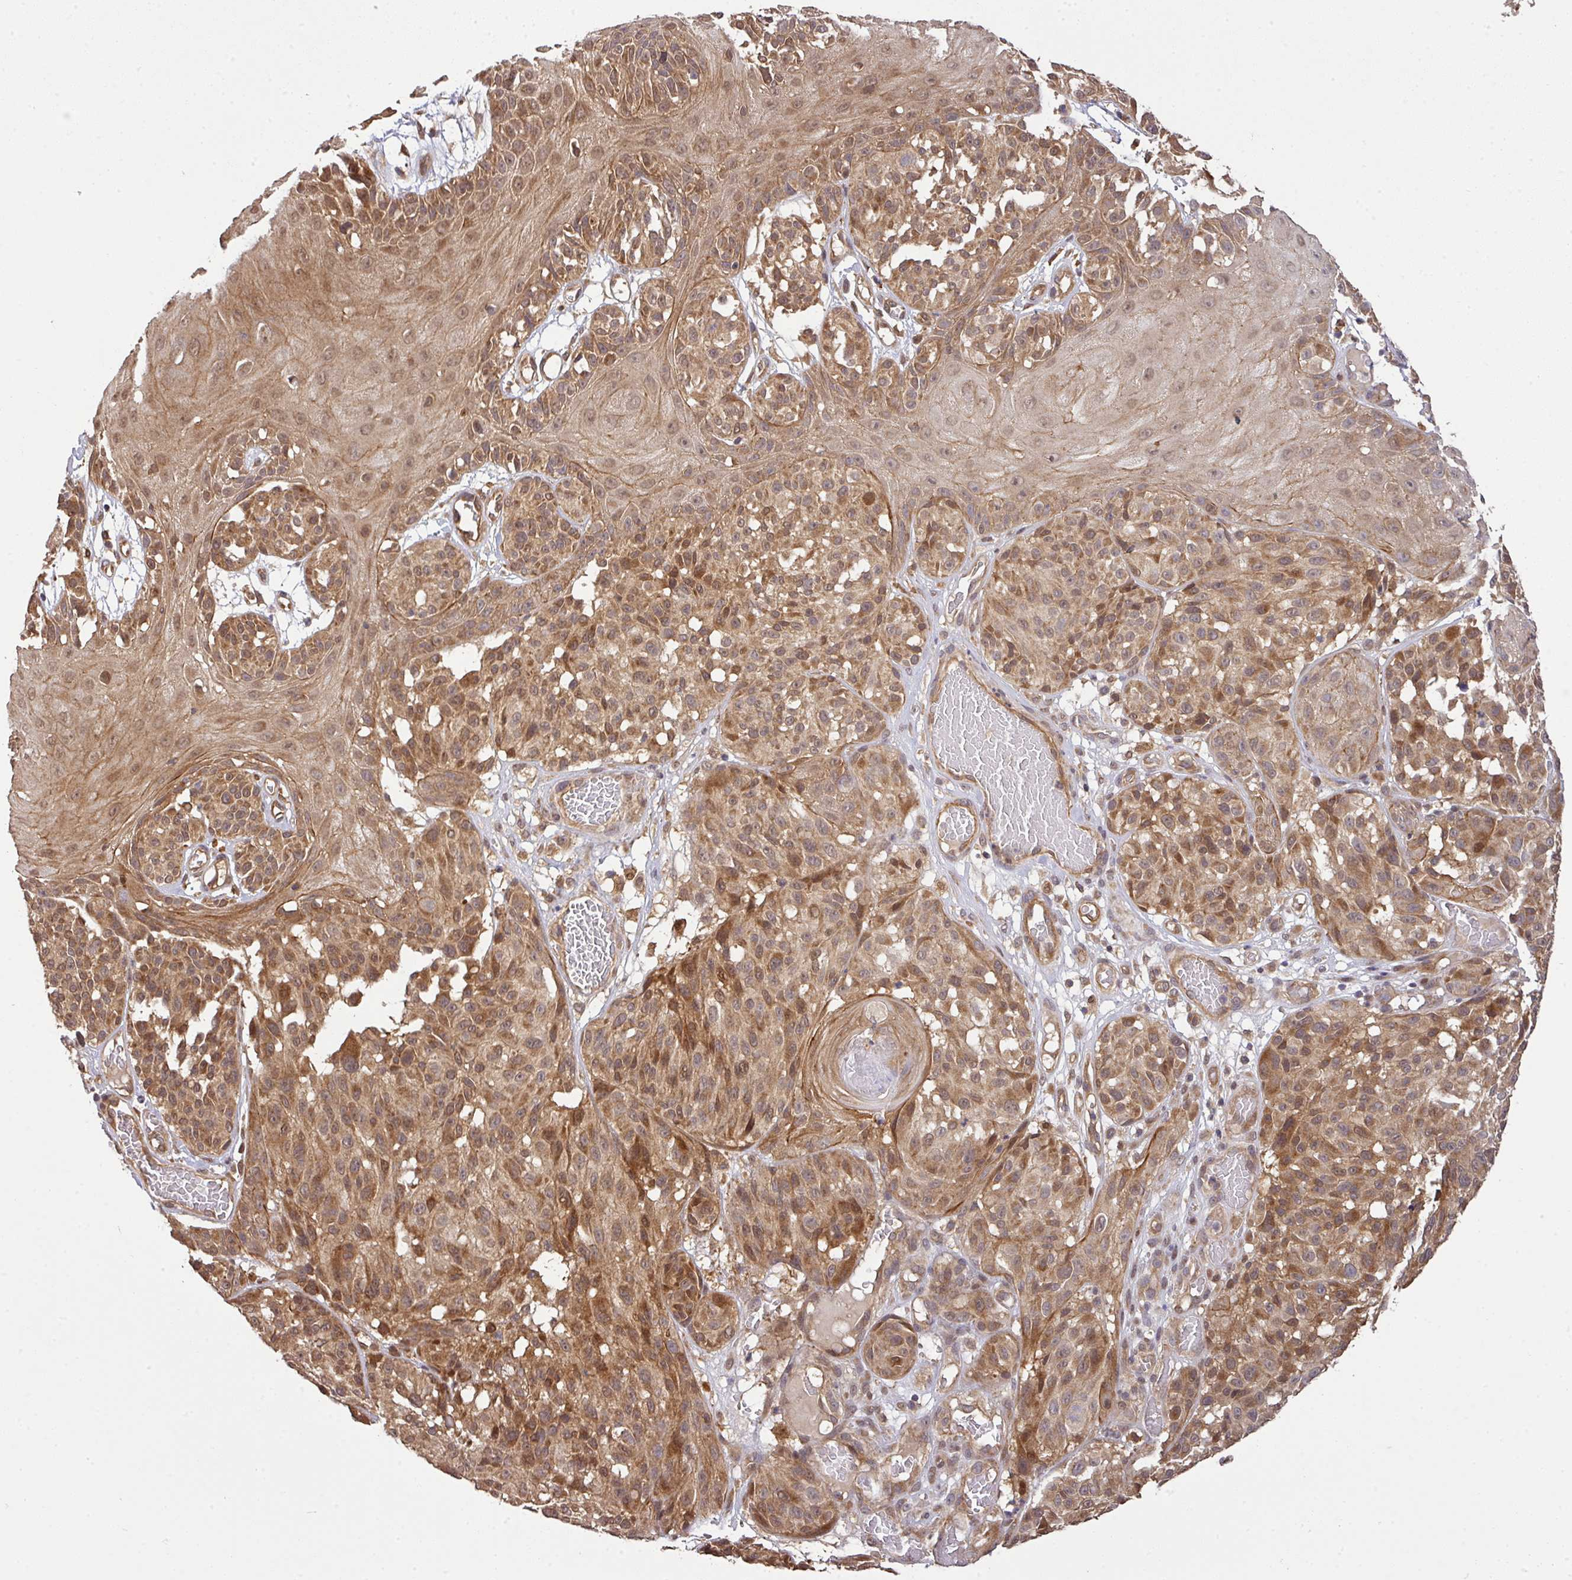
{"staining": {"intensity": "moderate", "quantity": ">75%", "location": "cytoplasmic/membranous,nuclear"}, "tissue": "melanoma", "cell_type": "Tumor cells", "image_type": "cancer", "snomed": [{"axis": "morphology", "description": "Malignant melanoma, NOS"}, {"axis": "topography", "description": "Skin"}], "caption": "Moderate cytoplasmic/membranous and nuclear protein positivity is identified in about >75% of tumor cells in malignant melanoma.", "gene": "ARPIN", "patient": {"sex": "male", "age": 83}}